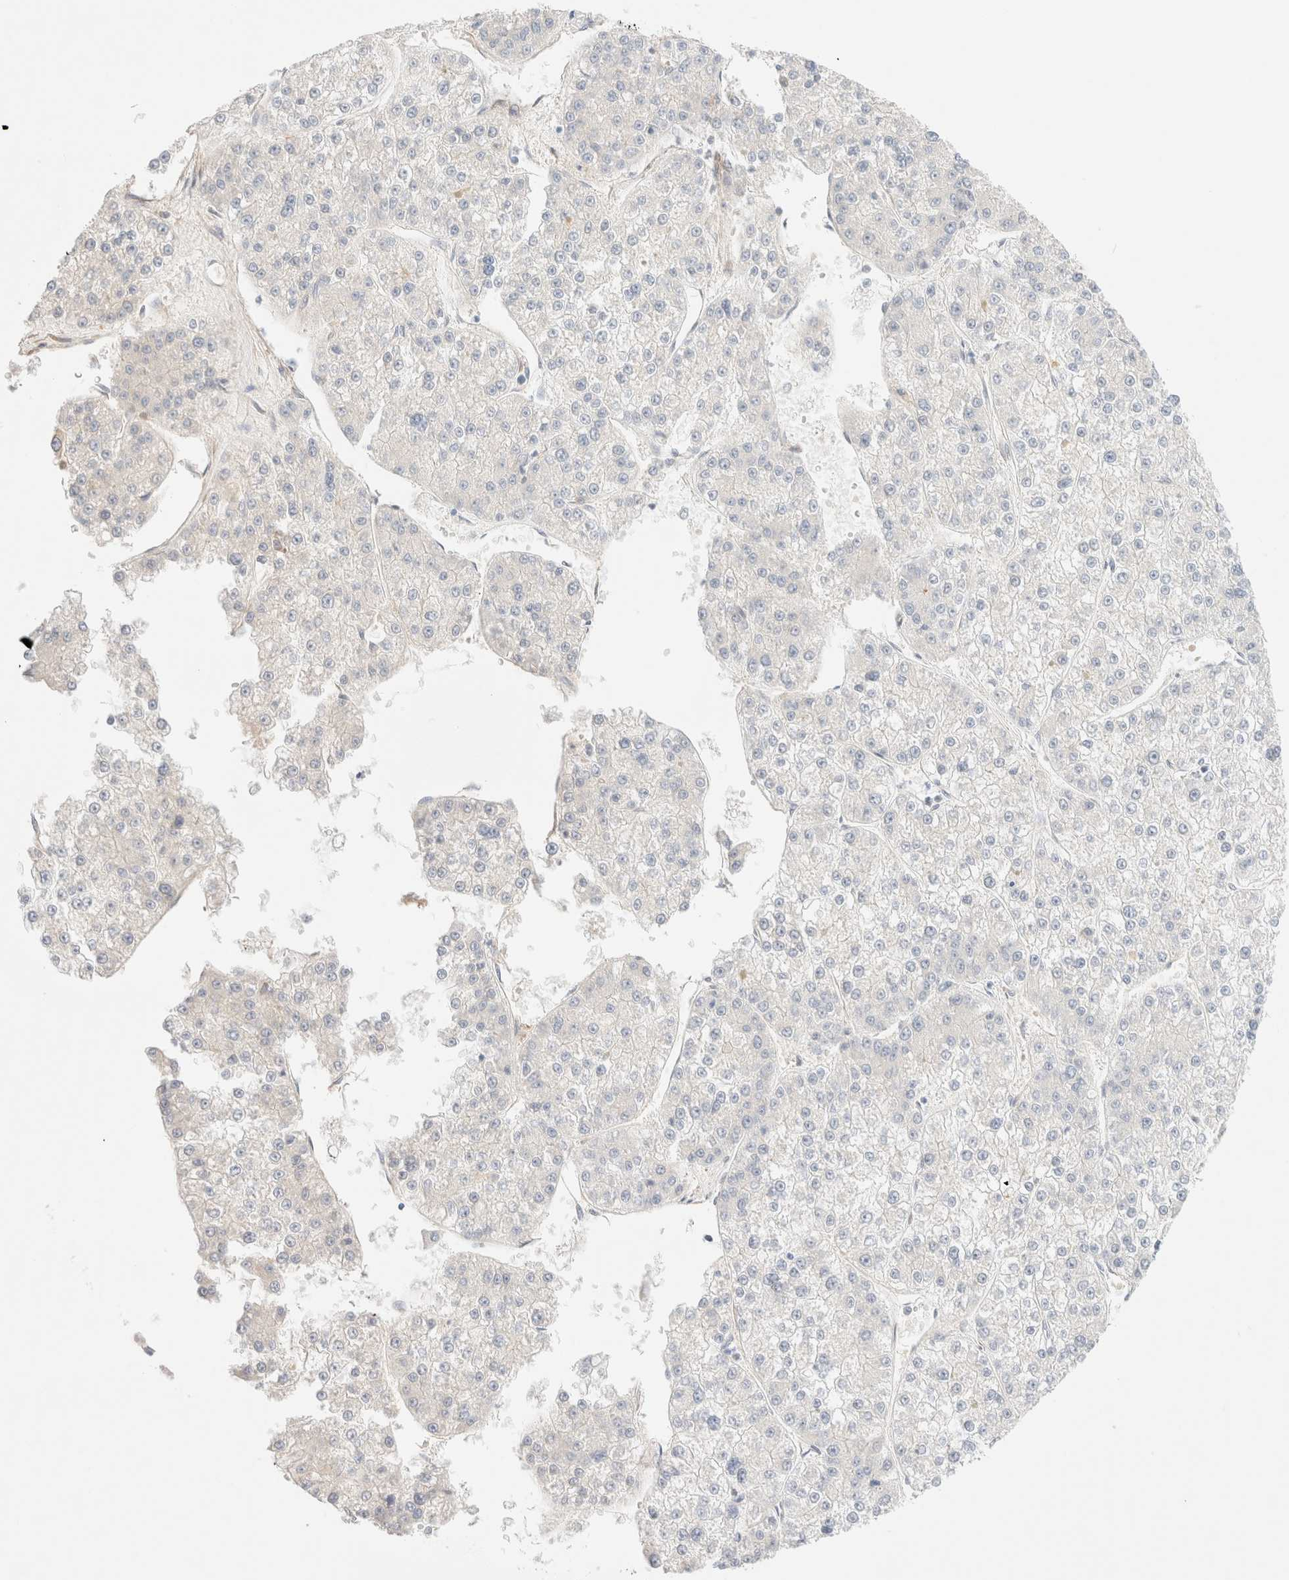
{"staining": {"intensity": "negative", "quantity": "none", "location": "none"}, "tissue": "liver cancer", "cell_type": "Tumor cells", "image_type": "cancer", "snomed": [{"axis": "morphology", "description": "Carcinoma, Hepatocellular, NOS"}, {"axis": "topography", "description": "Liver"}], "caption": "Photomicrograph shows no significant protein positivity in tumor cells of liver cancer (hepatocellular carcinoma).", "gene": "NIBAN2", "patient": {"sex": "female", "age": 73}}